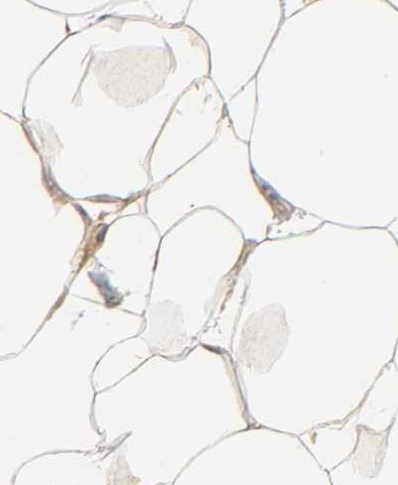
{"staining": {"intensity": "weak", "quantity": ">75%", "location": "cytoplasmic/membranous"}, "tissue": "adipose tissue", "cell_type": "Adipocytes", "image_type": "normal", "snomed": [{"axis": "morphology", "description": "Normal tissue, NOS"}, {"axis": "morphology", "description": "Duct carcinoma"}, {"axis": "topography", "description": "Breast"}, {"axis": "topography", "description": "Adipose tissue"}], "caption": "The histopathology image shows immunohistochemical staining of benign adipose tissue. There is weak cytoplasmic/membranous staining is identified in approximately >75% of adipocytes. The staining is performed using DAB (3,3'-diaminobenzidine) brown chromogen to label protein expression. The nuclei are counter-stained blue using hematoxylin.", "gene": "SH3GLB1", "patient": {"sex": "female", "age": 37}}